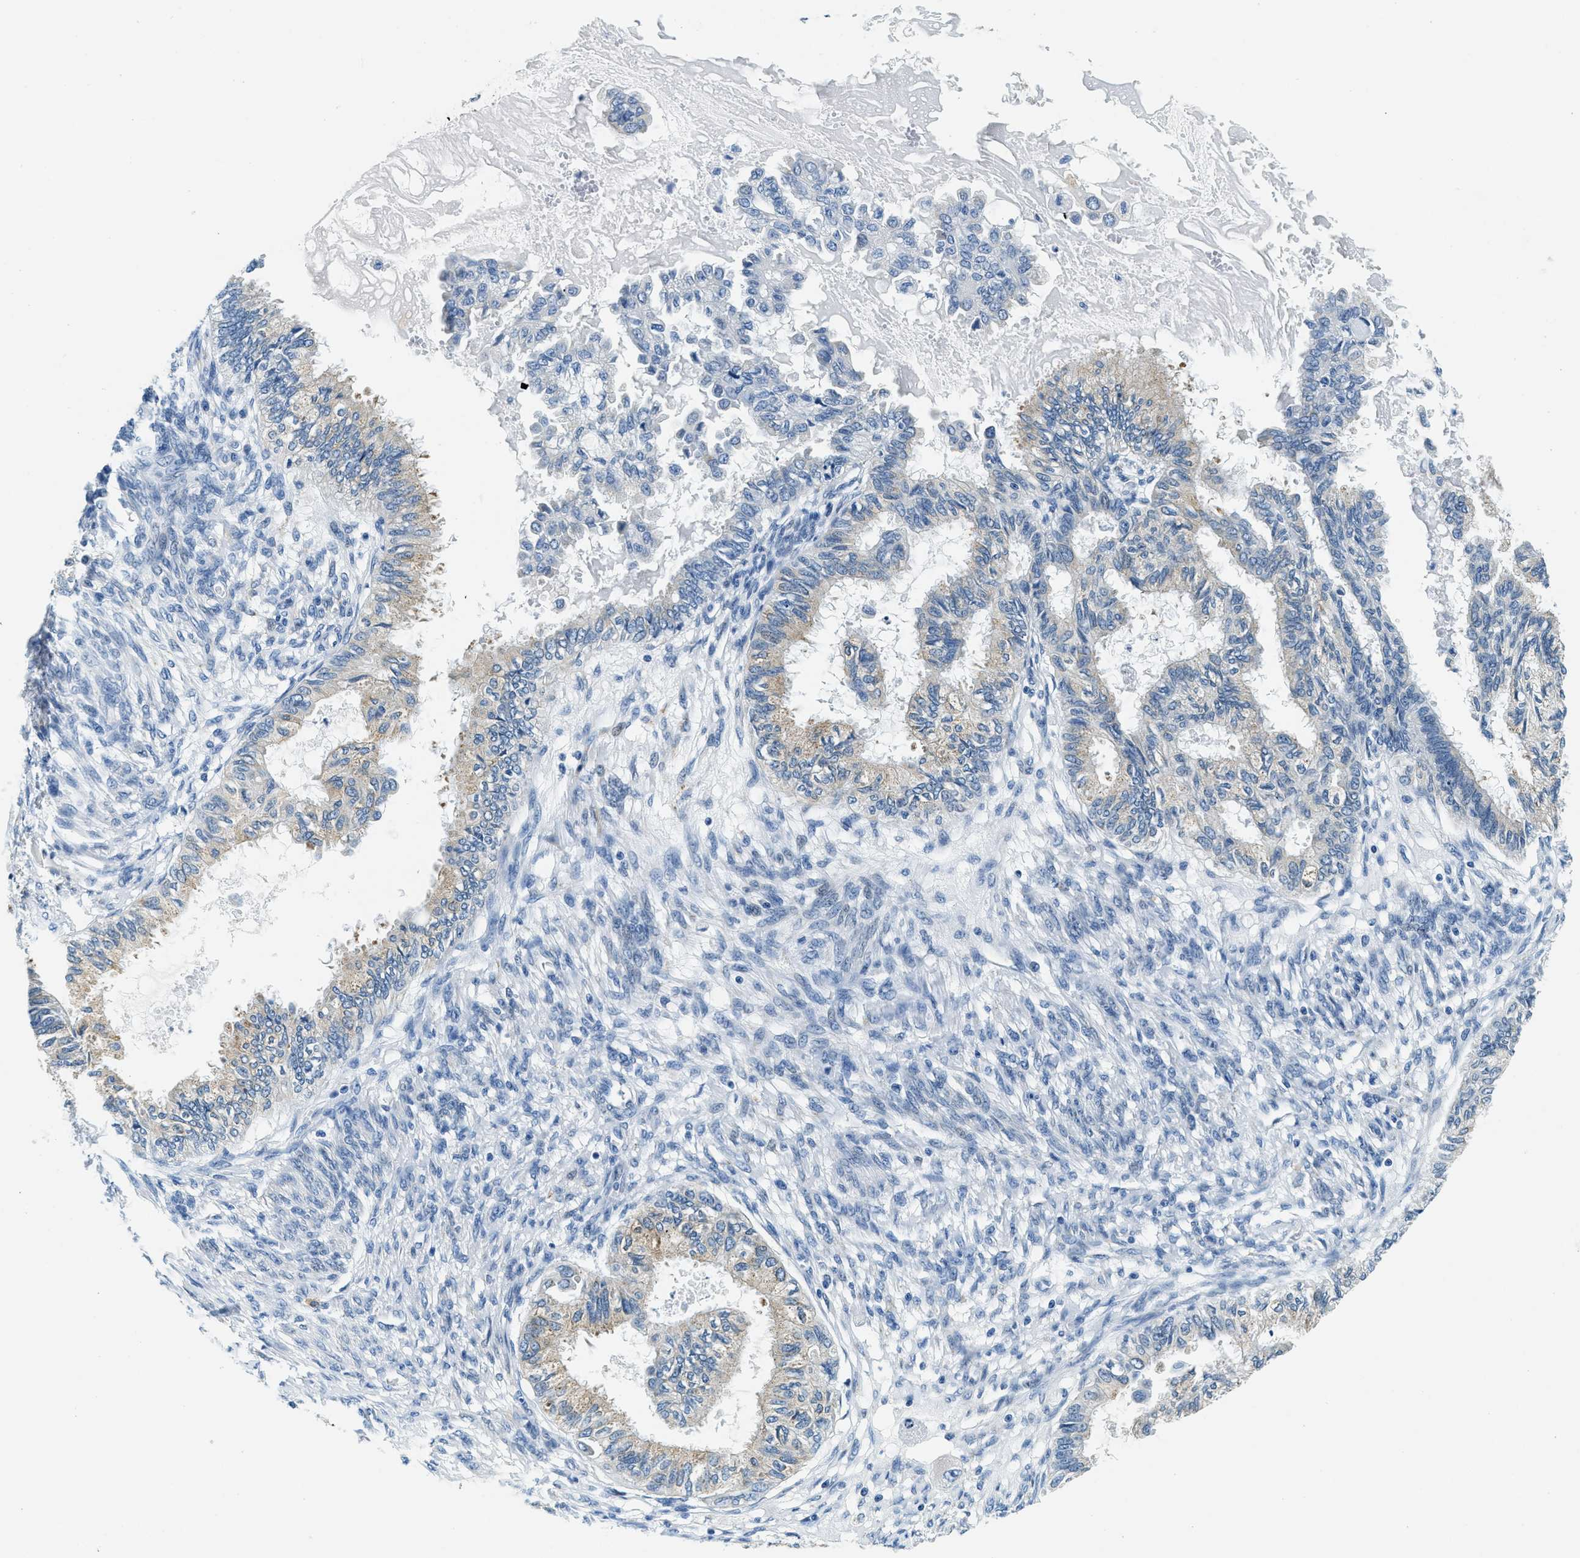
{"staining": {"intensity": "weak", "quantity": "25%-75%", "location": "cytoplasmic/membranous"}, "tissue": "cervical cancer", "cell_type": "Tumor cells", "image_type": "cancer", "snomed": [{"axis": "morphology", "description": "Normal tissue, NOS"}, {"axis": "morphology", "description": "Adenocarcinoma, NOS"}, {"axis": "topography", "description": "Cervix"}, {"axis": "topography", "description": "Endometrium"}], "caption": "The photomicrograph demonstrates a brown stain indicating the presence of a protein in the cytoplasmic/membranous of tumor cells in cervical cancer (adenocarcinoma).", "gene": "UBAC2", "patient": {"sex": "female", "age": 86}}